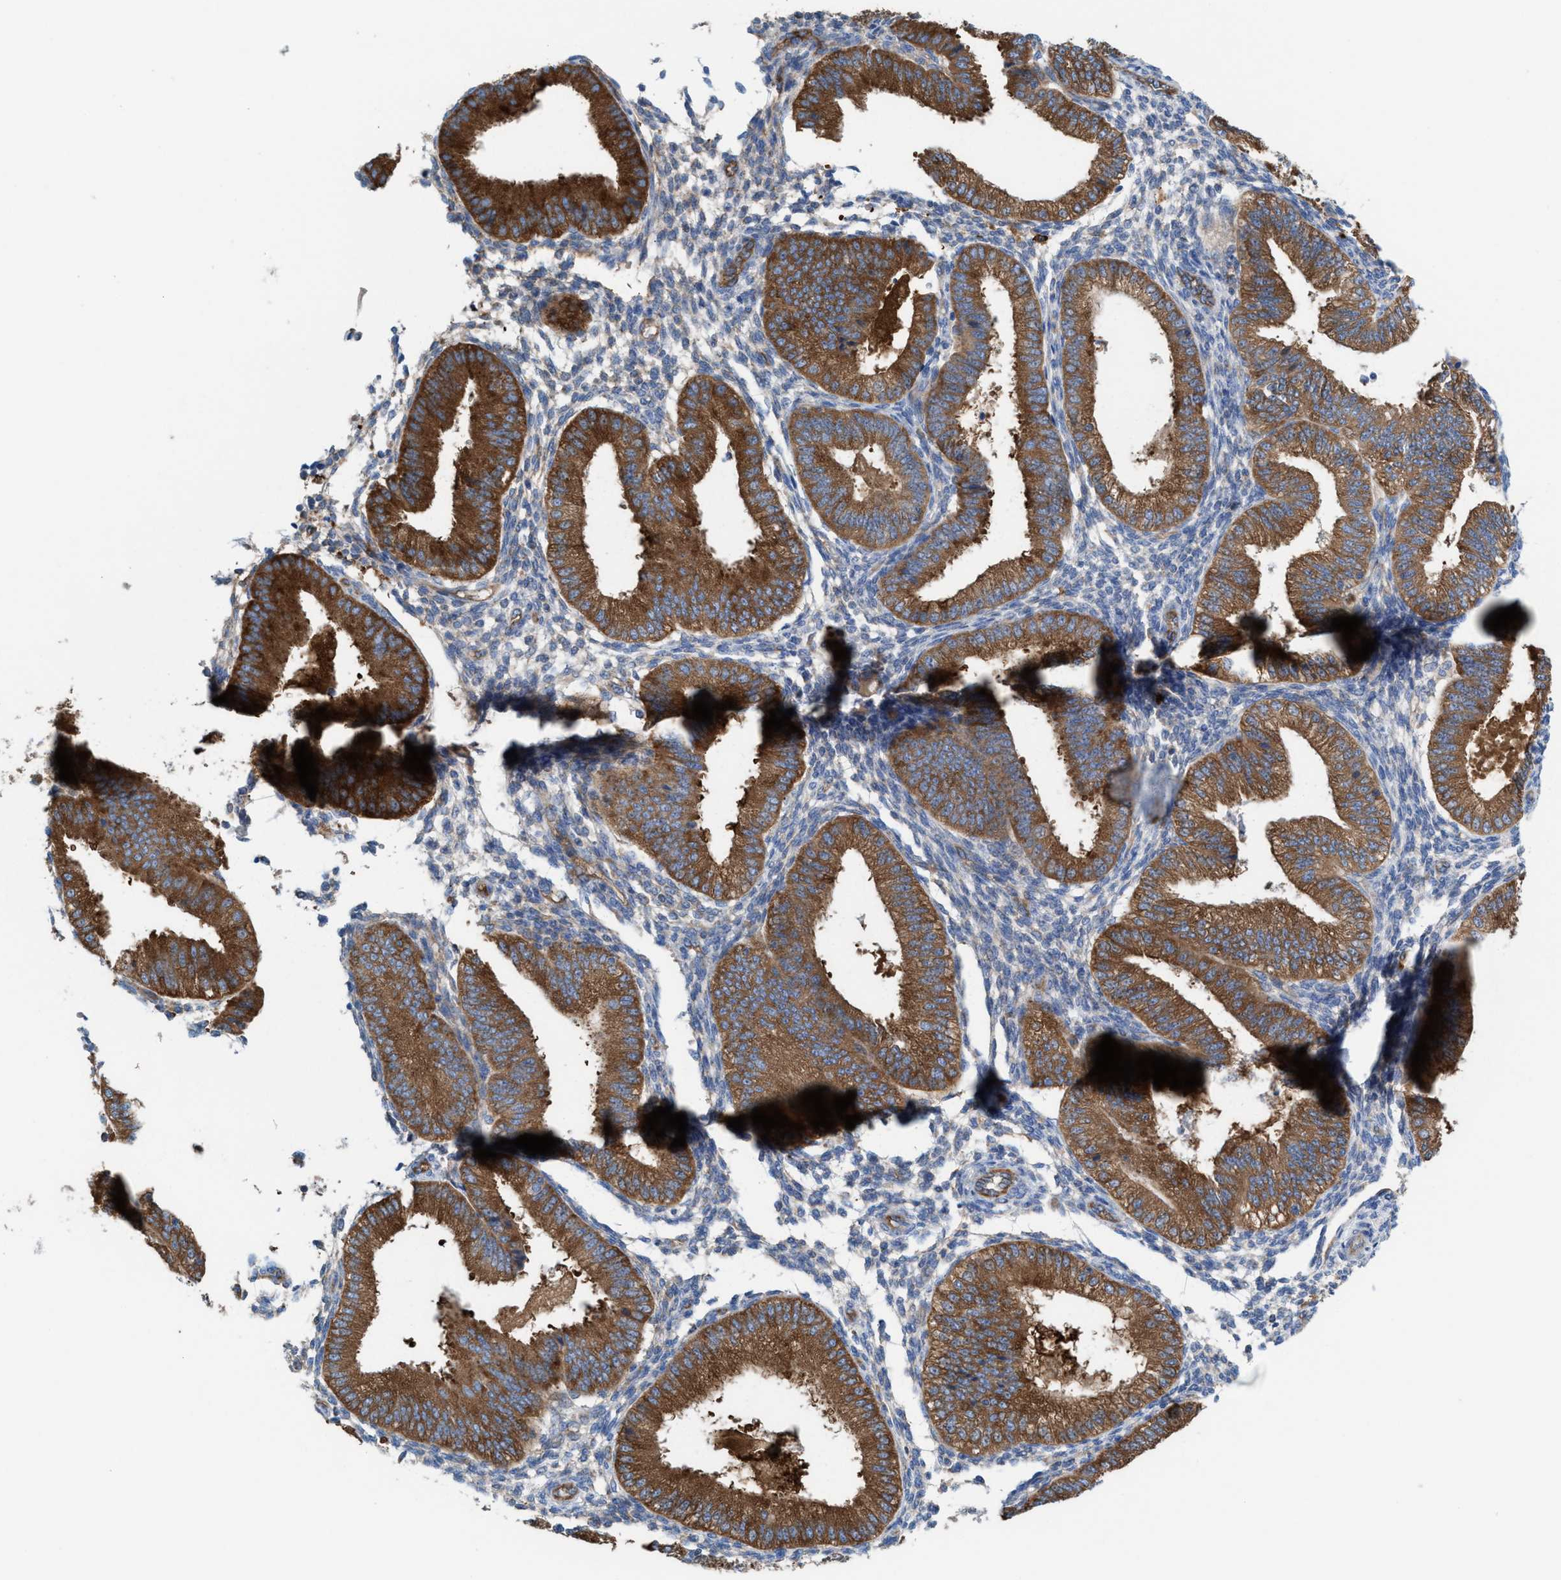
{"staining": {"intensity": "negative", "quantity": "none", "location": "none"}, "tissue": "endometrium", "cell_type": "Cells in endometrial stroma", "image_type": "normal", "snomed": [{"axis": "morphology", "description": "Normal tissue, NOS"}, {"axis": "topography", "description": "Endometrium"}], "caption": "This is an immunohistochemistry micrograph of benign human endometrium. There is no positivity in cells in endometrial stroma.", "gene": "NYAP1", "patient": {"sex": "female", "age": 39}}